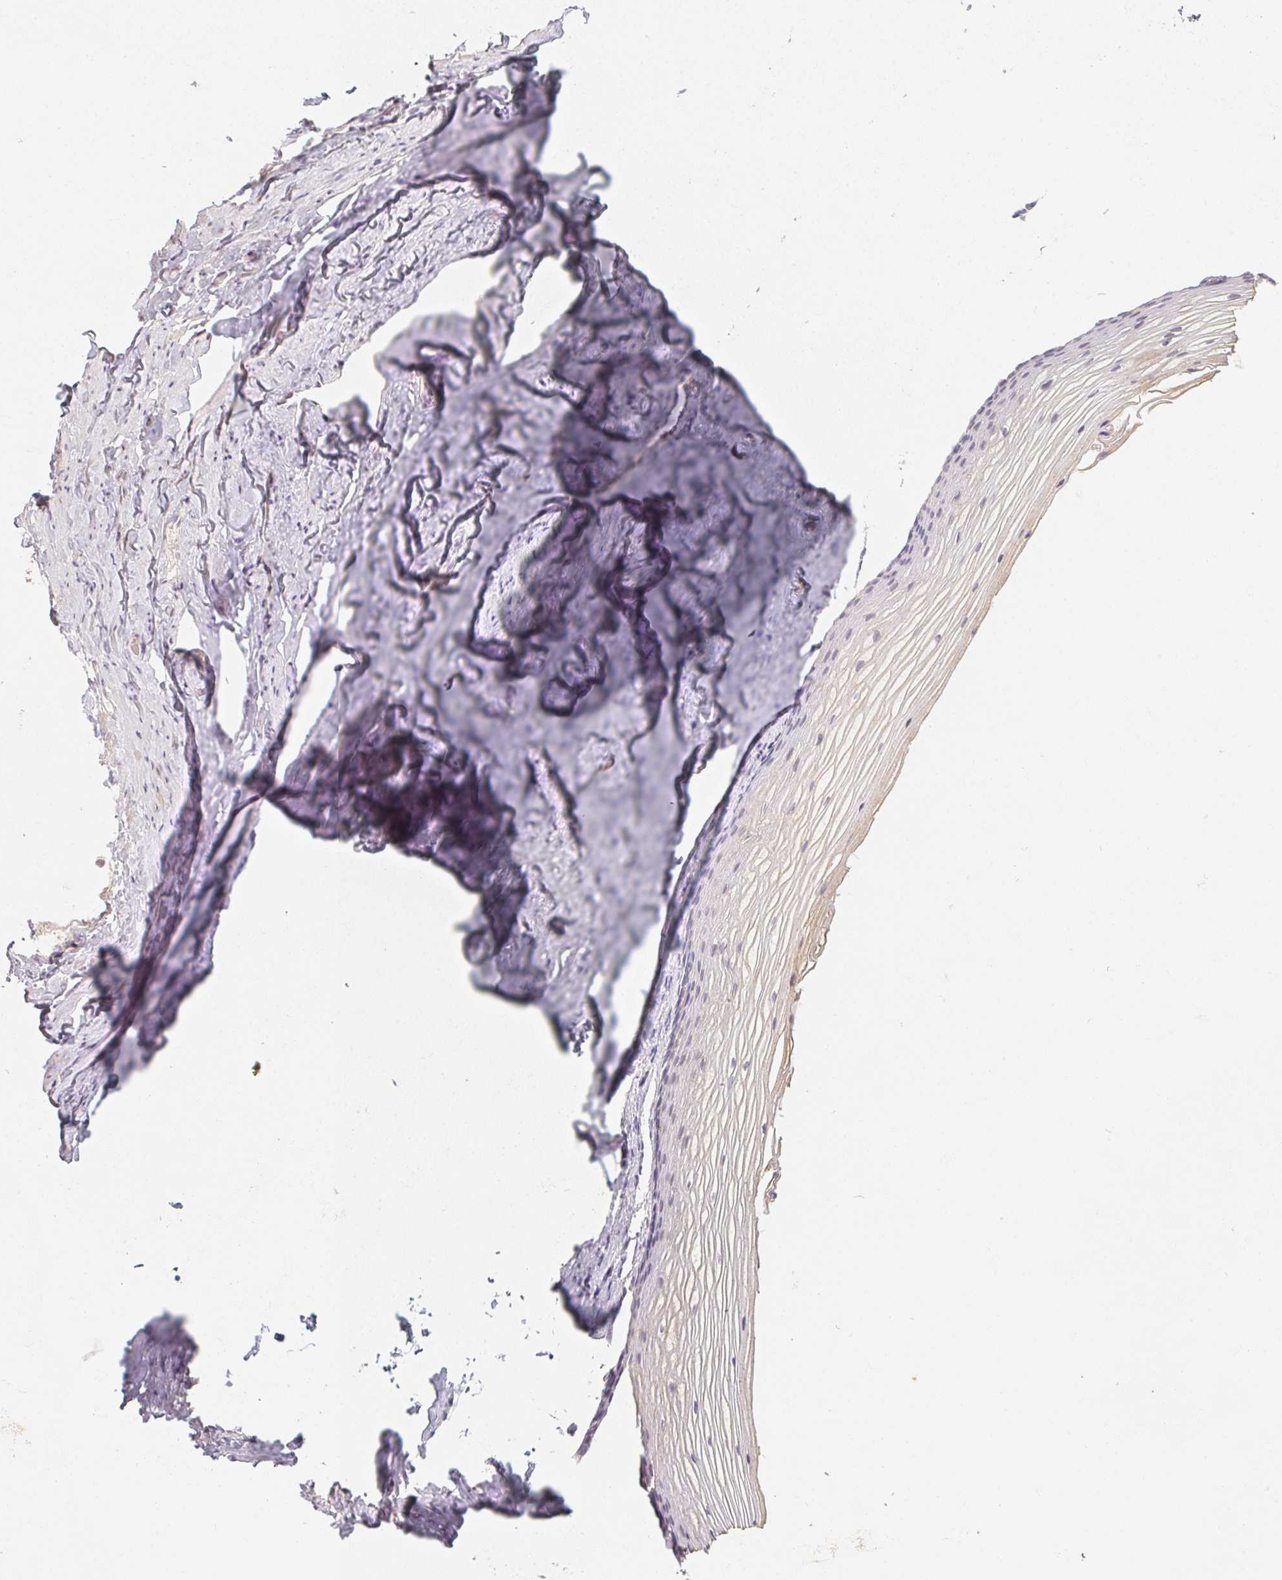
{"staining": {"intensity": "negative", "quantity": "none", "location": "none"}, "tissue": "vagina", "cell_type": "Squamous epithelial cells", "image_type": "normal", "snomed": [{"axis": "morphology", "description": "Normal tissue, NOS"}, {"axis": "topography", "description": "Vagina"}], "caption": "Normal vagina was stained to show a protein in brown. There is no significant expression in squamous epithelial cells. (DAB (3,3'-diaminobenzidine) IHC with hematoxylin counter stain).", "gene": "SOAT1", "patient": {"sex": "female", "age": 52}}